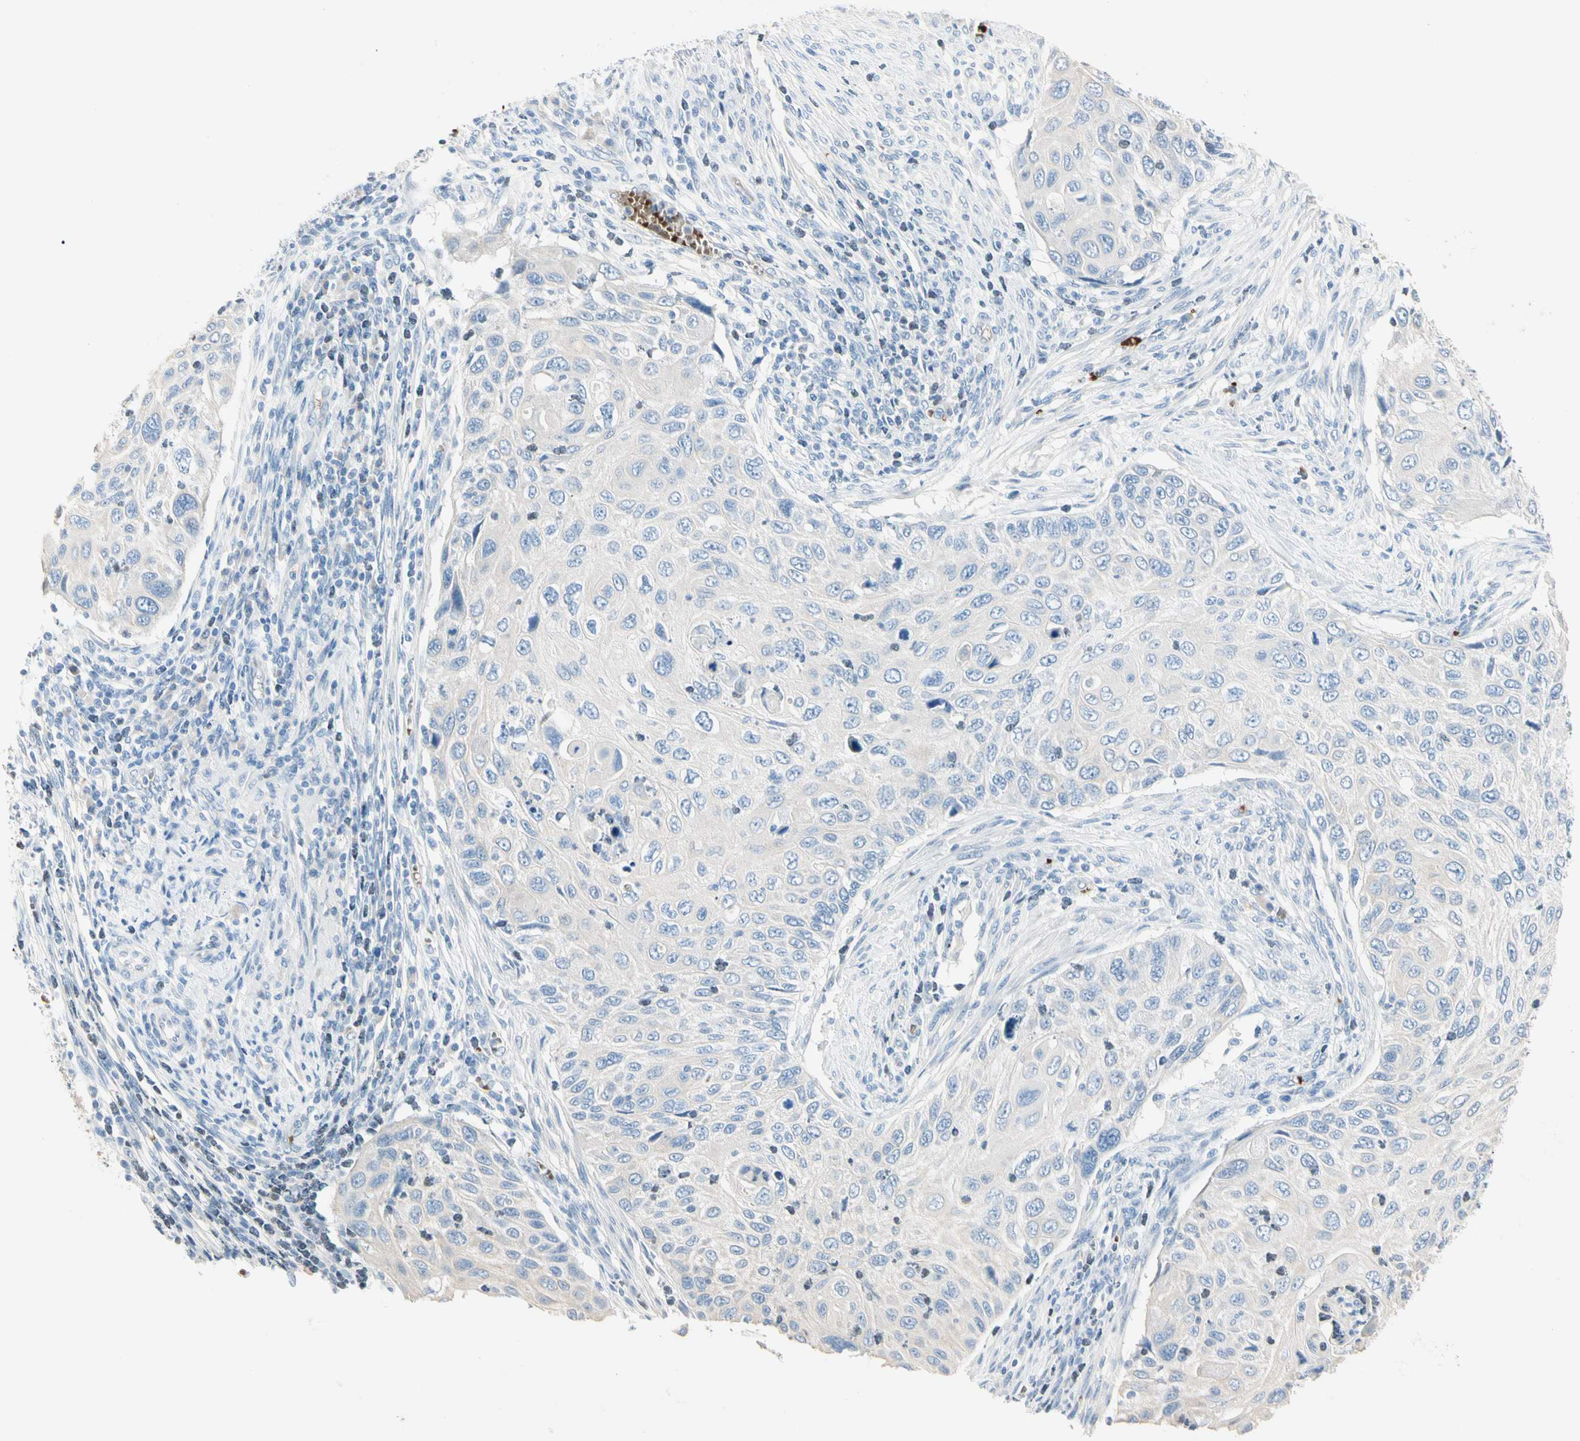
{"staining": {"intensity": "negative", "quantity": "none", "location": "none"}, "tissue": "cervical cancer", "cell_type": "Tumor cells", "image_type": "cancer", "snomed": [{"axis": "morphology", "description": "Squamous cell carcinoma, NOS"}, {"axis": "topography", "description": "Cervix"}], "caption": "High magnification brightfield microscopy of cervical cancer (squamous cell carcinoma) stained with DAB (3,3'-diaminobenzidine) (brown) and counterstained with hematoxylin (blue): tumor cells show no significant expression.", "gene": "CA1", "patient": {"sex": "female", "age": 70}}